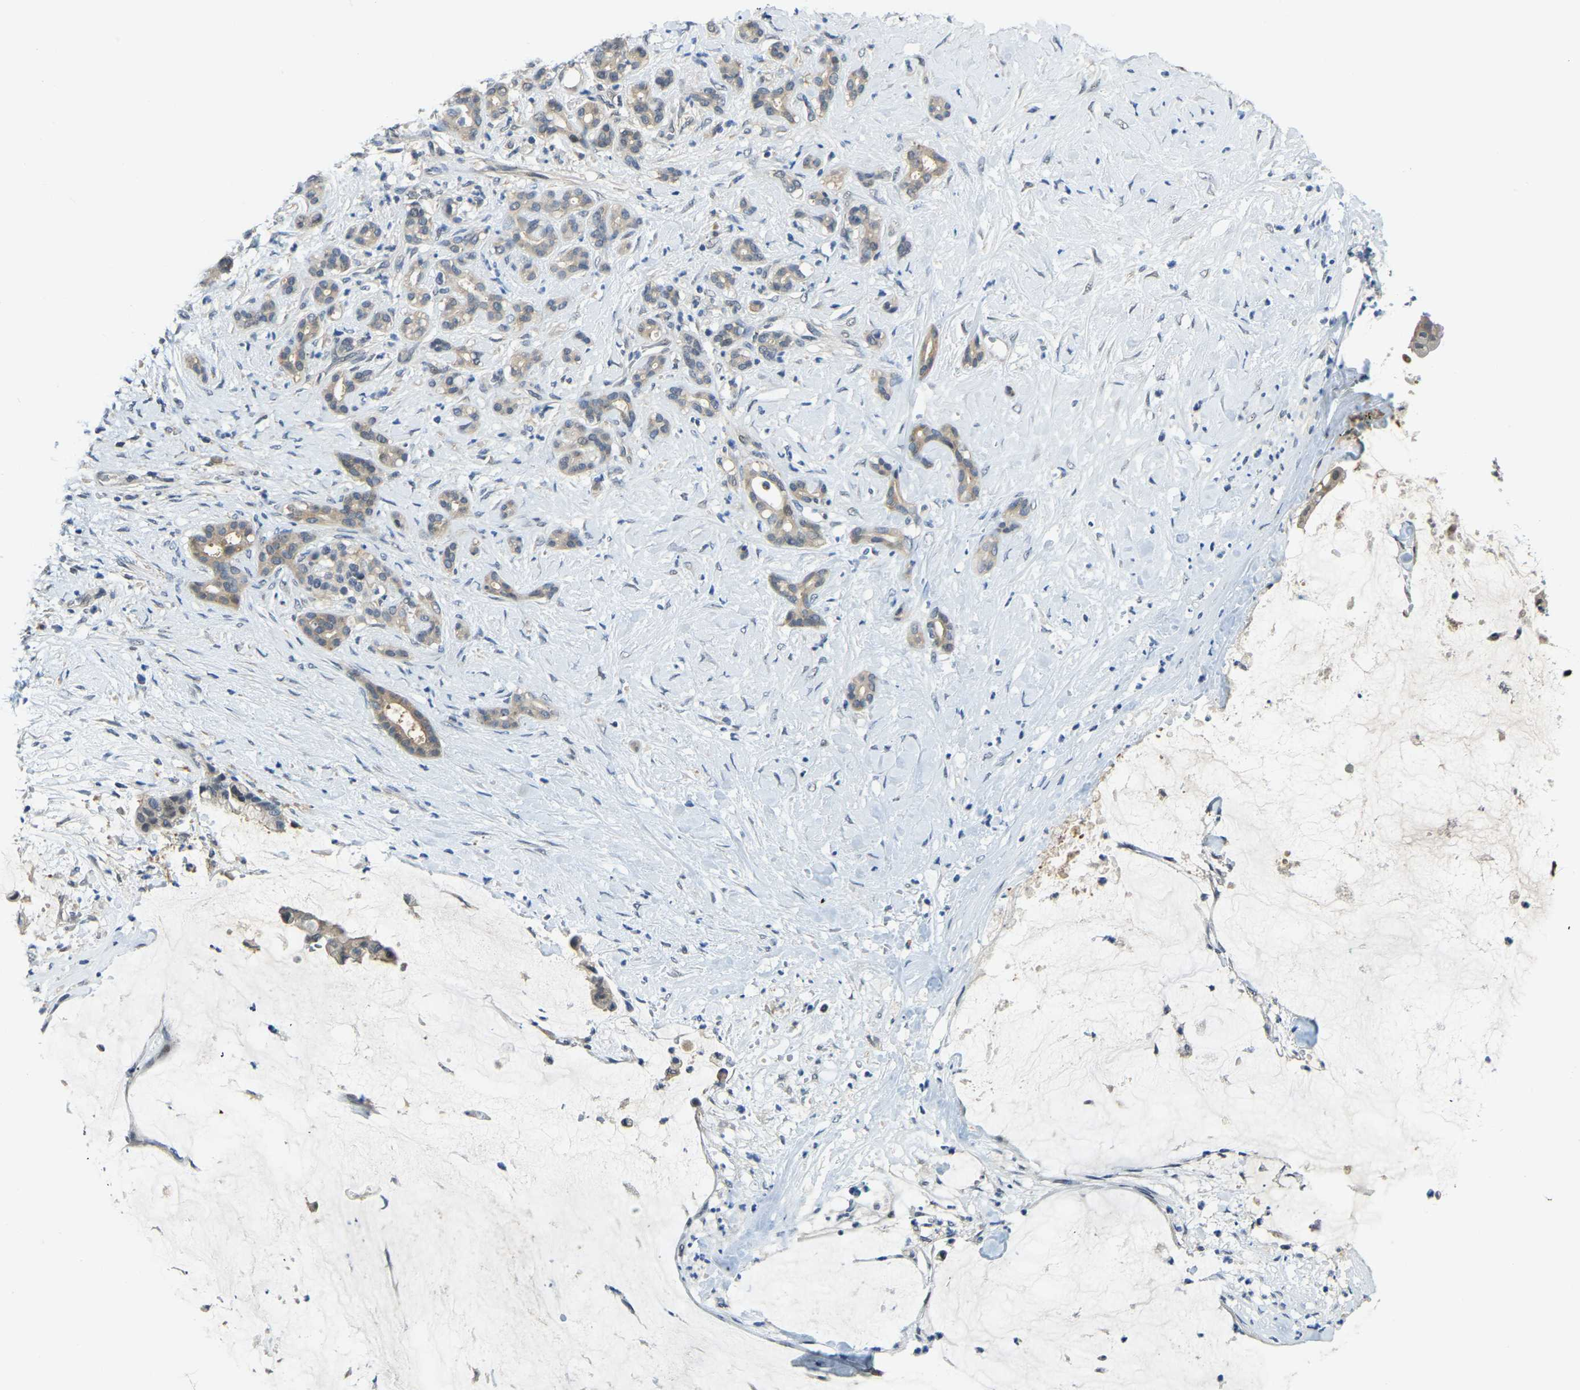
{"staining": {"intensity": "weak", "quantity": "25%-75%", "location": "cytoplasmic/membranous"}, "tissue": "pancreatic cancer", "cell_type": "Tumor cells", "image_type": "cancer", "snomed": [{"axis": "morphology", "description": "Adenocarcinoma, NOS"}, {"axis": "topography", "description": "Pancreas"}], "caption": "Immunohistochemistry (IHC) photomicrograph of human pancreatic adenocarcinoma stained for a protein (brown), which displays low levels of weak cytoplasmic/membranous expression in approximately 25%-75% of tumor cells.", "gene": "AHNAK", "patient": {"sex": "male", "age": 41}}